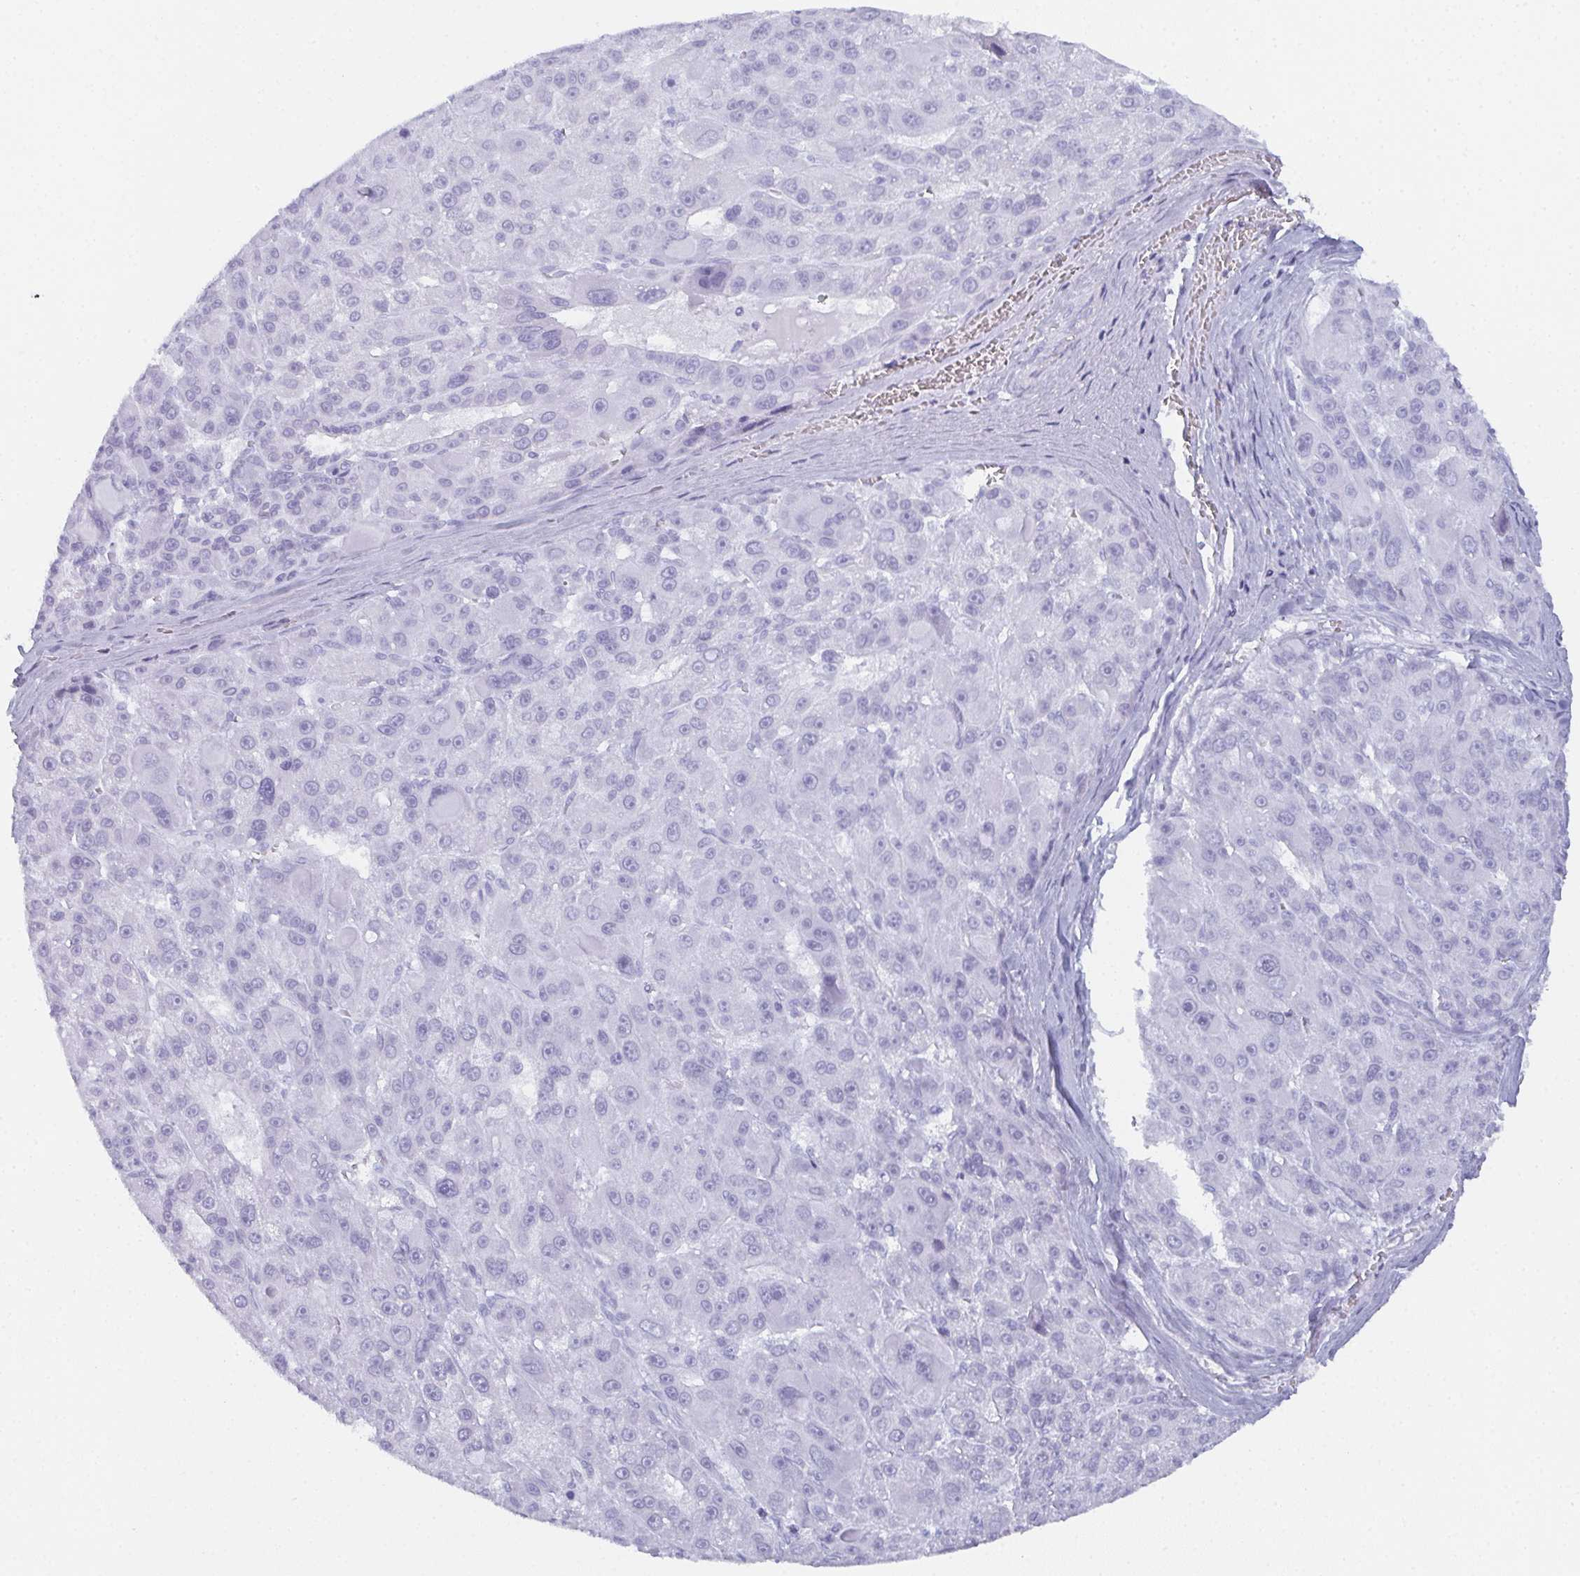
{"staining": {"intensity": "negative", "quantity": "none", "location": "none"}, "tissue": "liver cancer", "cell_type": "Tumor cells", "image_type": "cancer", "snomed": [{"axis": "morphology", "description": "Carcinoma, Hepatocellular, NOS"}, {"axis": "topography", "description": "Liver"}], "caption": "Photomicrograph shows no significant protein expression in tumor cells of liver cancer (hepatocellular carcinoma).", "gene": "PYCR3", "patient": {"sex": "male", "age": 76}}